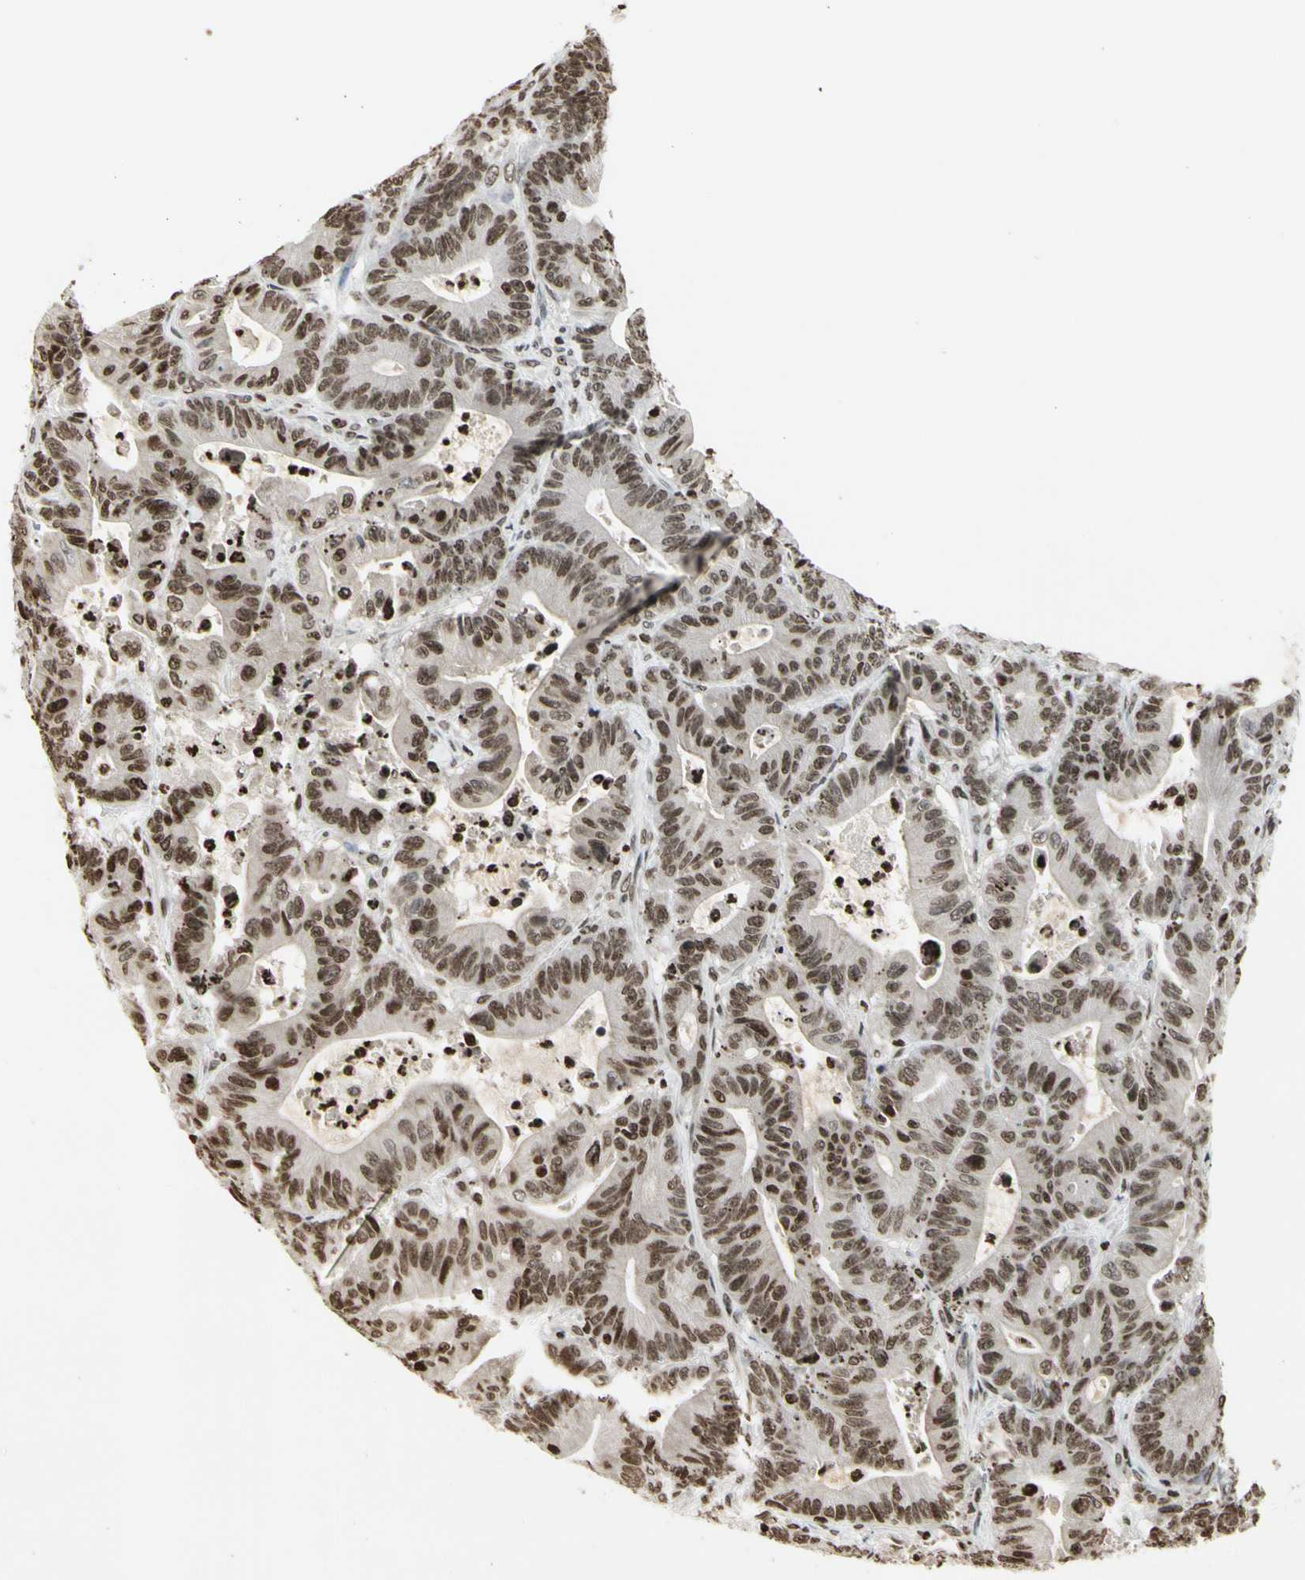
{"staining": {"intensity": "moderate", "quantity": ">75%", "location": "nuclear"}, "tissue": "colorectal cancer", "cell_type": "Tumor cells", "image_type": "cancer", "snomed": [{"axis": "morphology", "description": "Adenocarcinoma, NOS"}, {"axis": "topography", "description": "Colon"}], "caption": "This is an image of immunohistochemistry (IHC) staining of colorectal cancer, which shows moderate positivity in the nuclear of tumor cells.", "gene": "RORA", "patient": {"sex": "female", "age": 84}}